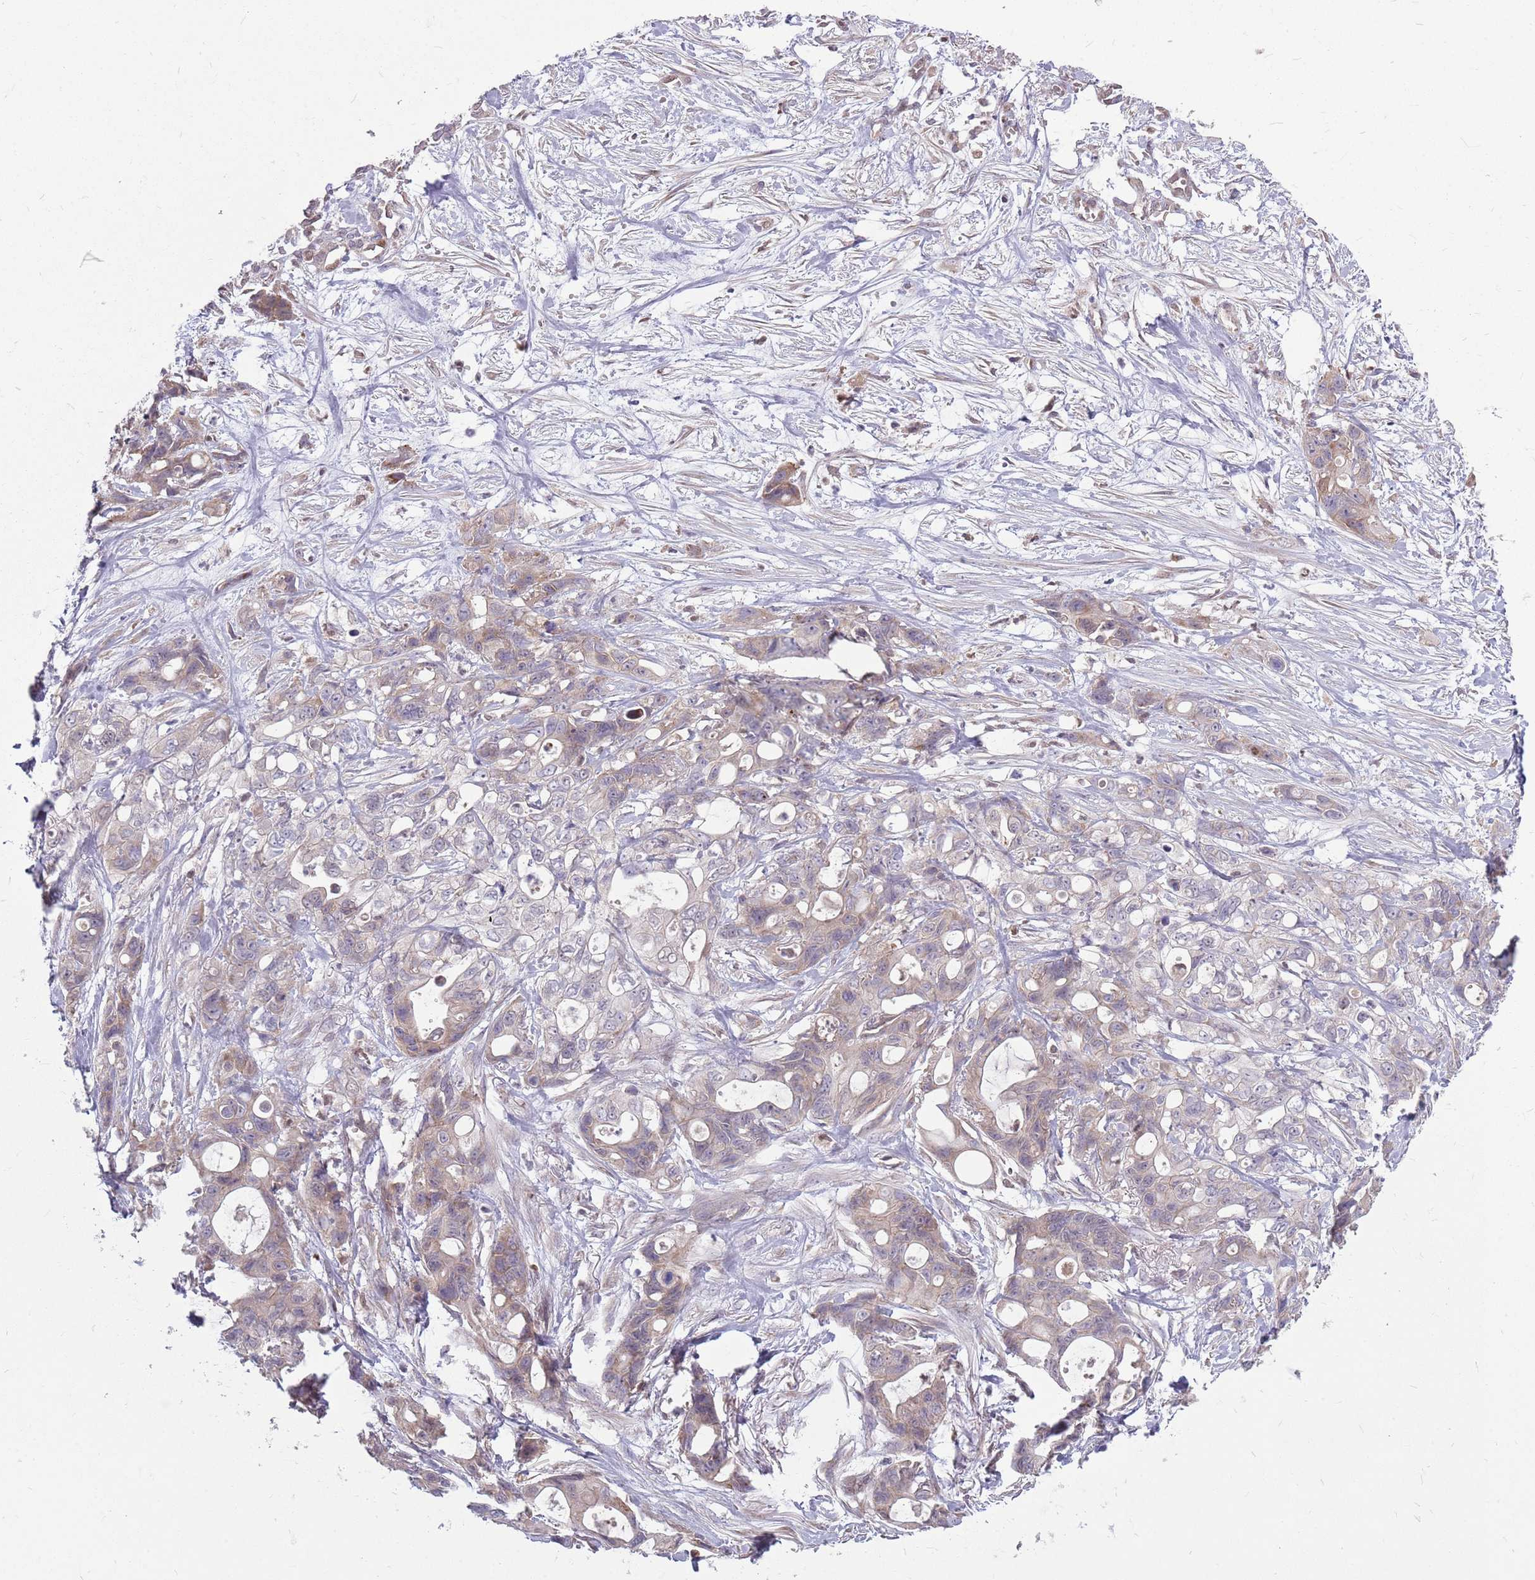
{"staining": {"intensity": "moderate", "quantity": "25%-75%", "location": "cytoplasmic/membranous"}, "tissue": "ovarian cancer", "cell_type": "Tumor cells", "image_type": "cancer", "snomed": [{"axis": "morphology", "description": "Cystadenocarcinoma, mucinous, NOS"}, {"axis": "topography", "description": "Ovary"}], "caption": "Immunohistochemistry (DAB) staining of ovarian cancer exhibits moderate cytoplasmic/membranous protein positivity in approximately 25%-75% of tumor cells.", "gene": "PPP1R27", "patient": {"sex": "female", "age": 70}}